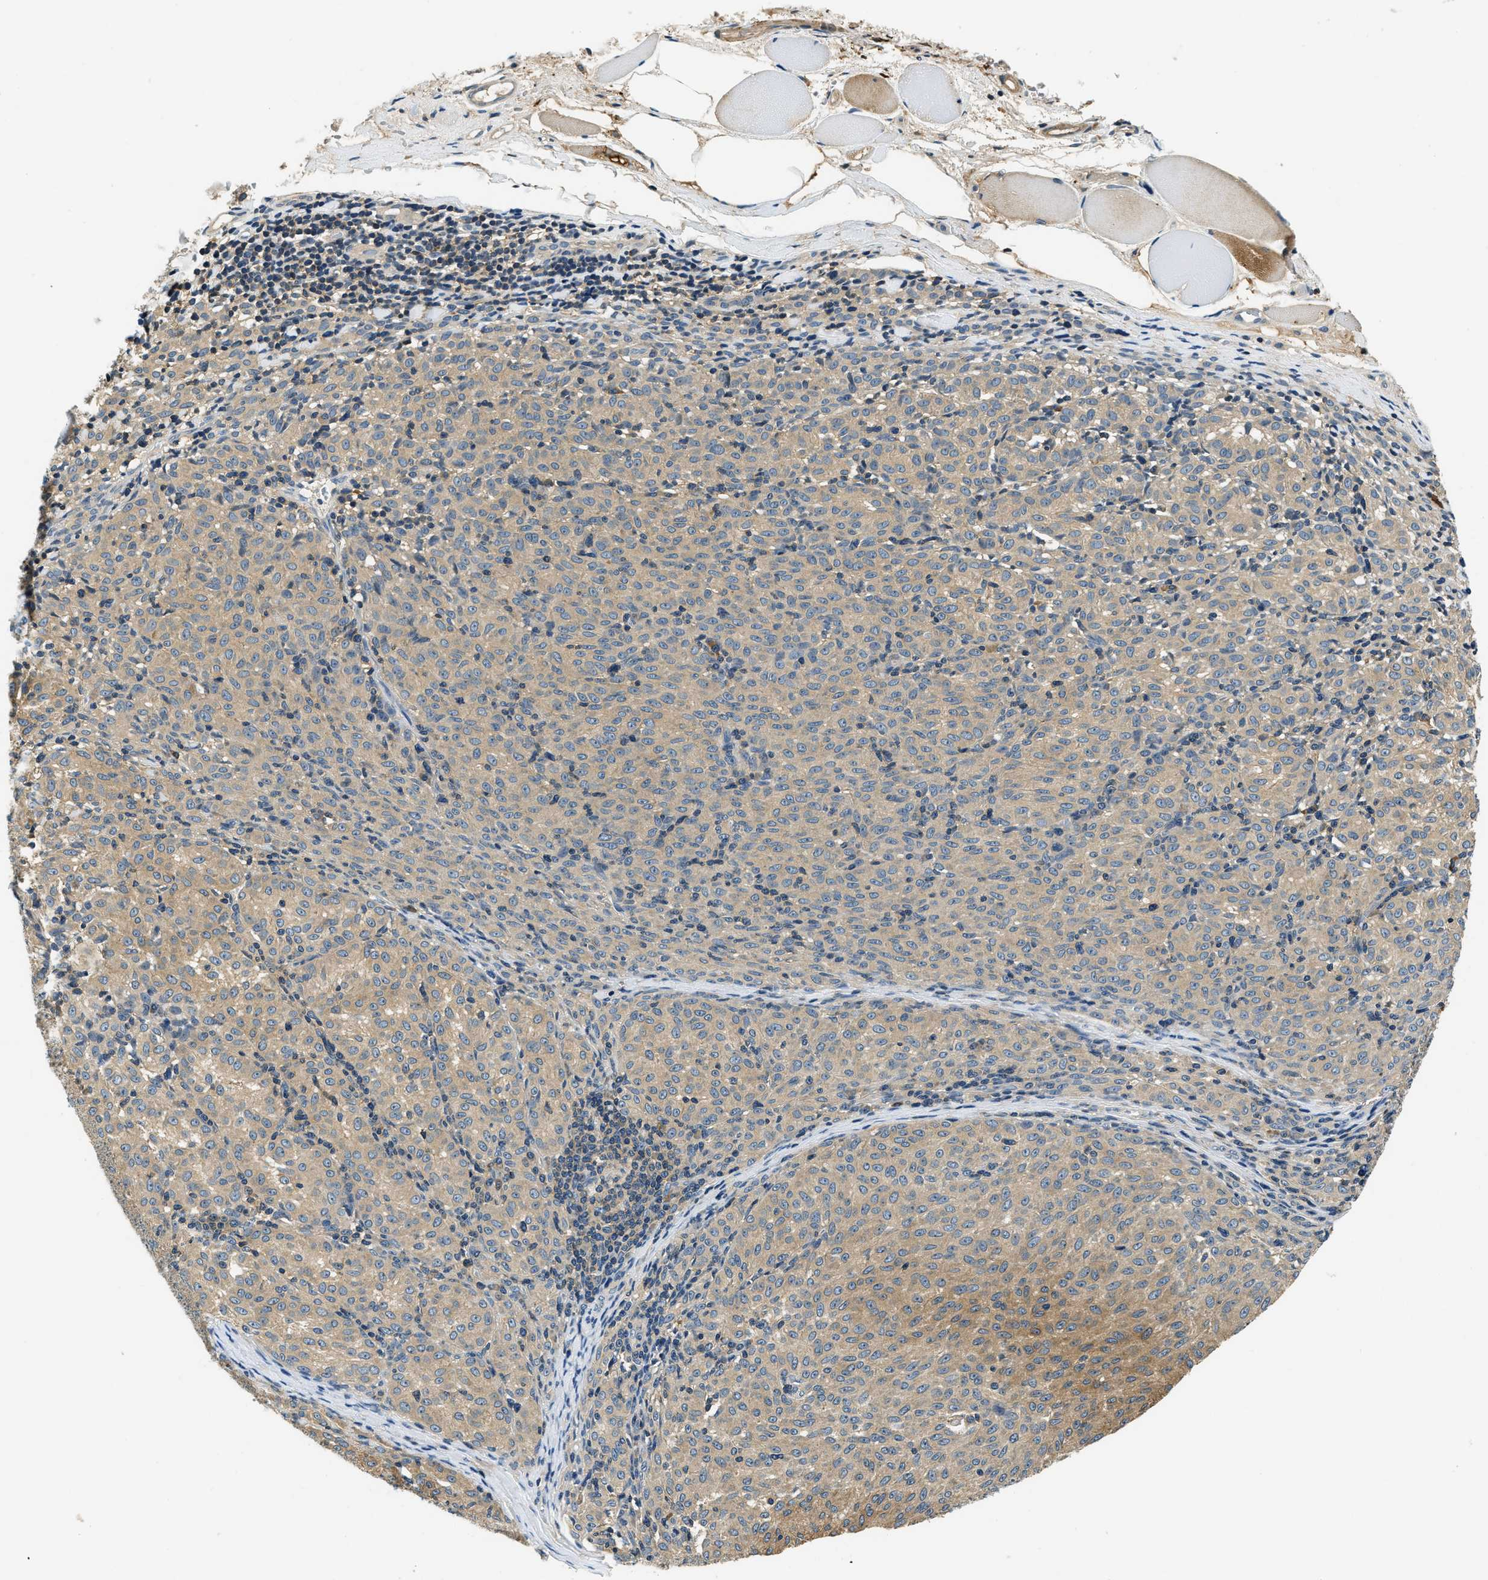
{"staining": {"intensity": "moderate", "quantity": ">75%", "location": "cytoplasmic/membranous"}, "tissue": "melanoma", "cell_type": "Tumor cells", "image_type": "cancer", "snomed": [{"axis": "morphology", "description": "Malignant melanoma, NOS"}, {"axis": "topography", "description": "Skin"}], "caption": "A brown stain labels moderate cytoplasmic/membranous staining of a protein in malignant melanoma tumor cells.", "gene": "RESF1", "patient": {"sex": "female", "age": 72}}